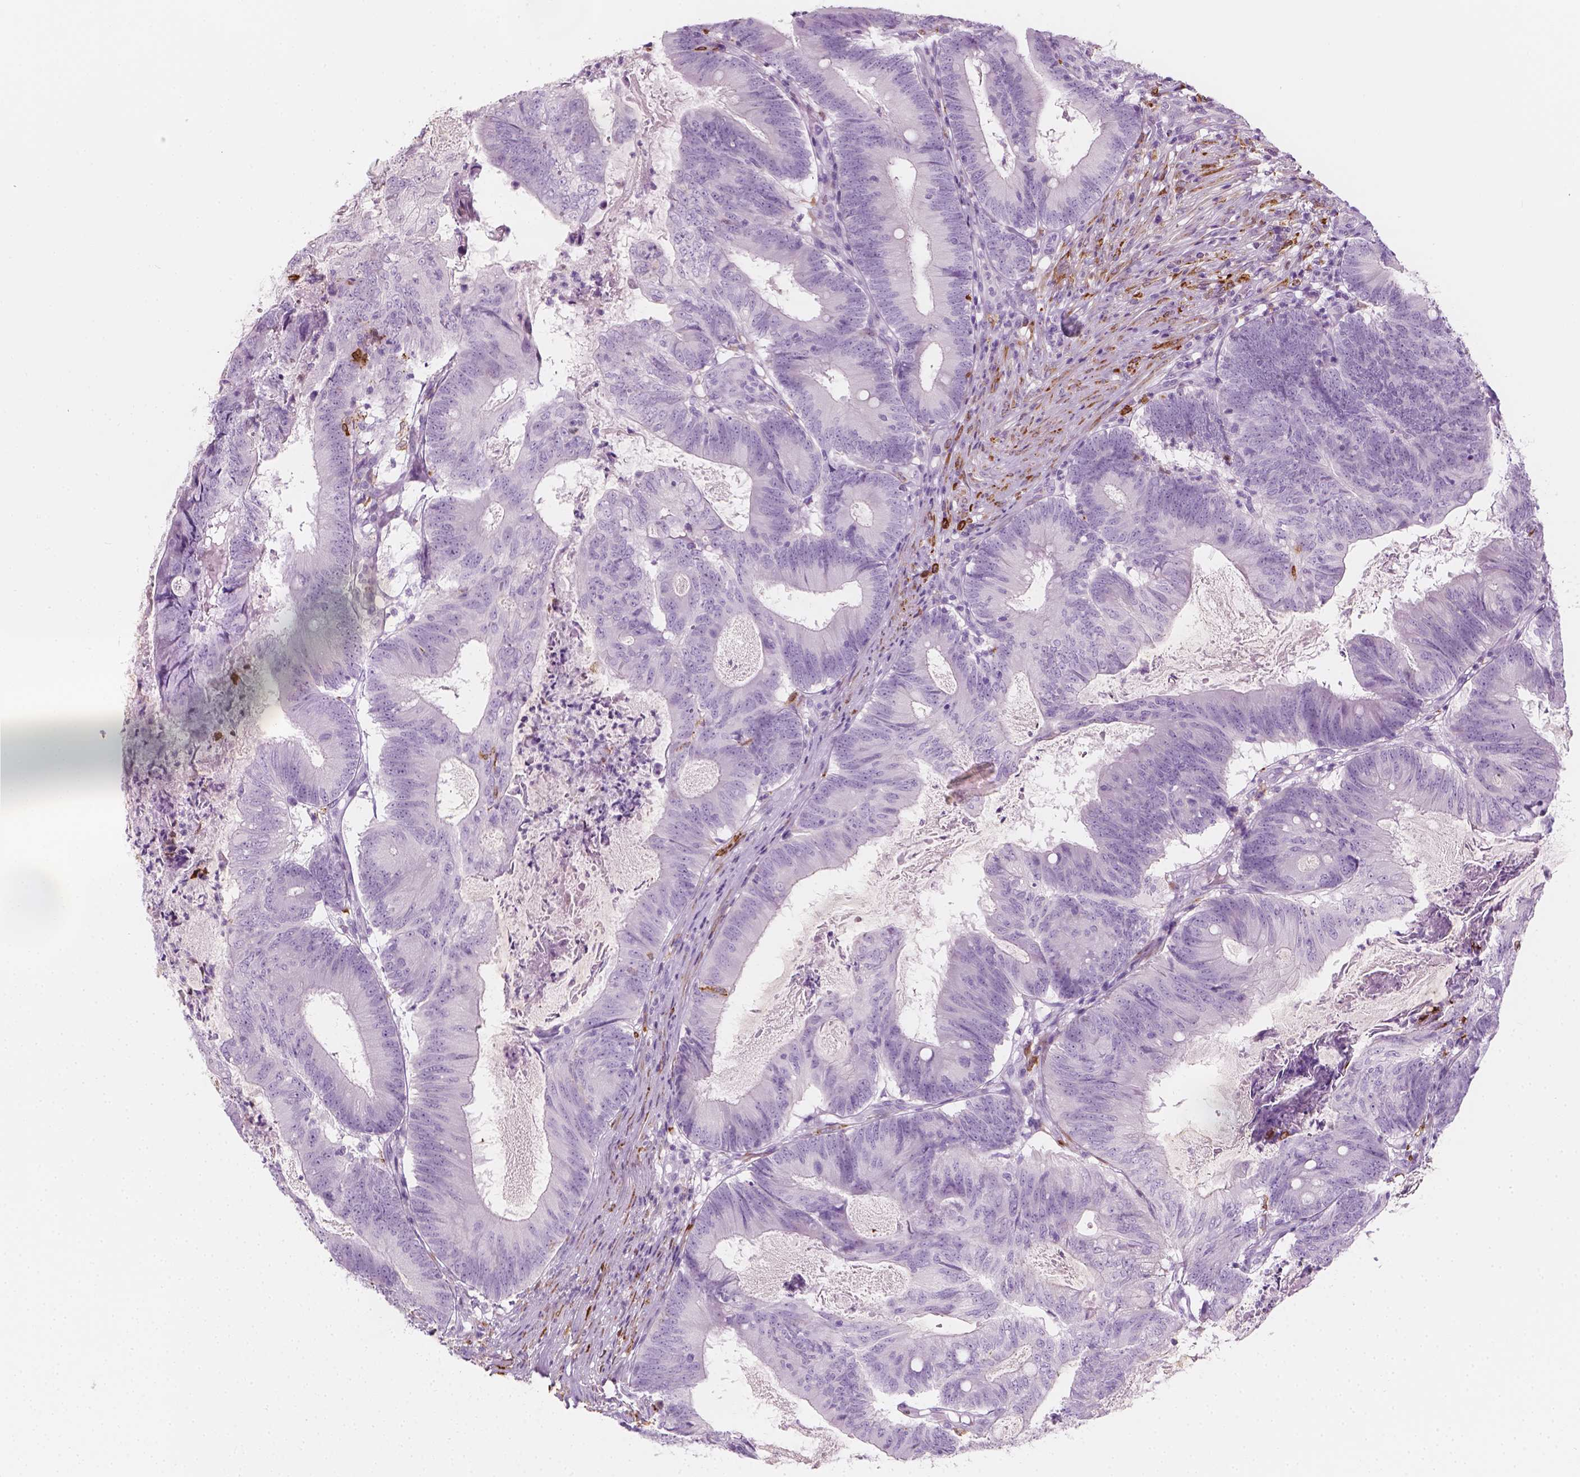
{"staining": {"intensity": "negative", "quantity": "none", "location": "none"}, "tissue": "colorectal cancer", "cell_type": "Tumor cells", "image_type": "cancer", "snomed": [{"axis": "morphology", "description": "Adenocarcinoma, NOS"}, {"axis": "topography", "description": "Colon"}], "caption": "A histopathology image of human colorectal cancer (adenocarcinoma) is negative for staining in tumor cells. (Stains: DAB (3,3'-diaminobenzidine) IHC with hematoxylin counter stain, Microscopy: brightfield microscopy at high magnification).", "gene": "CES1", "patient": {"sex": "female", "age": 70}}